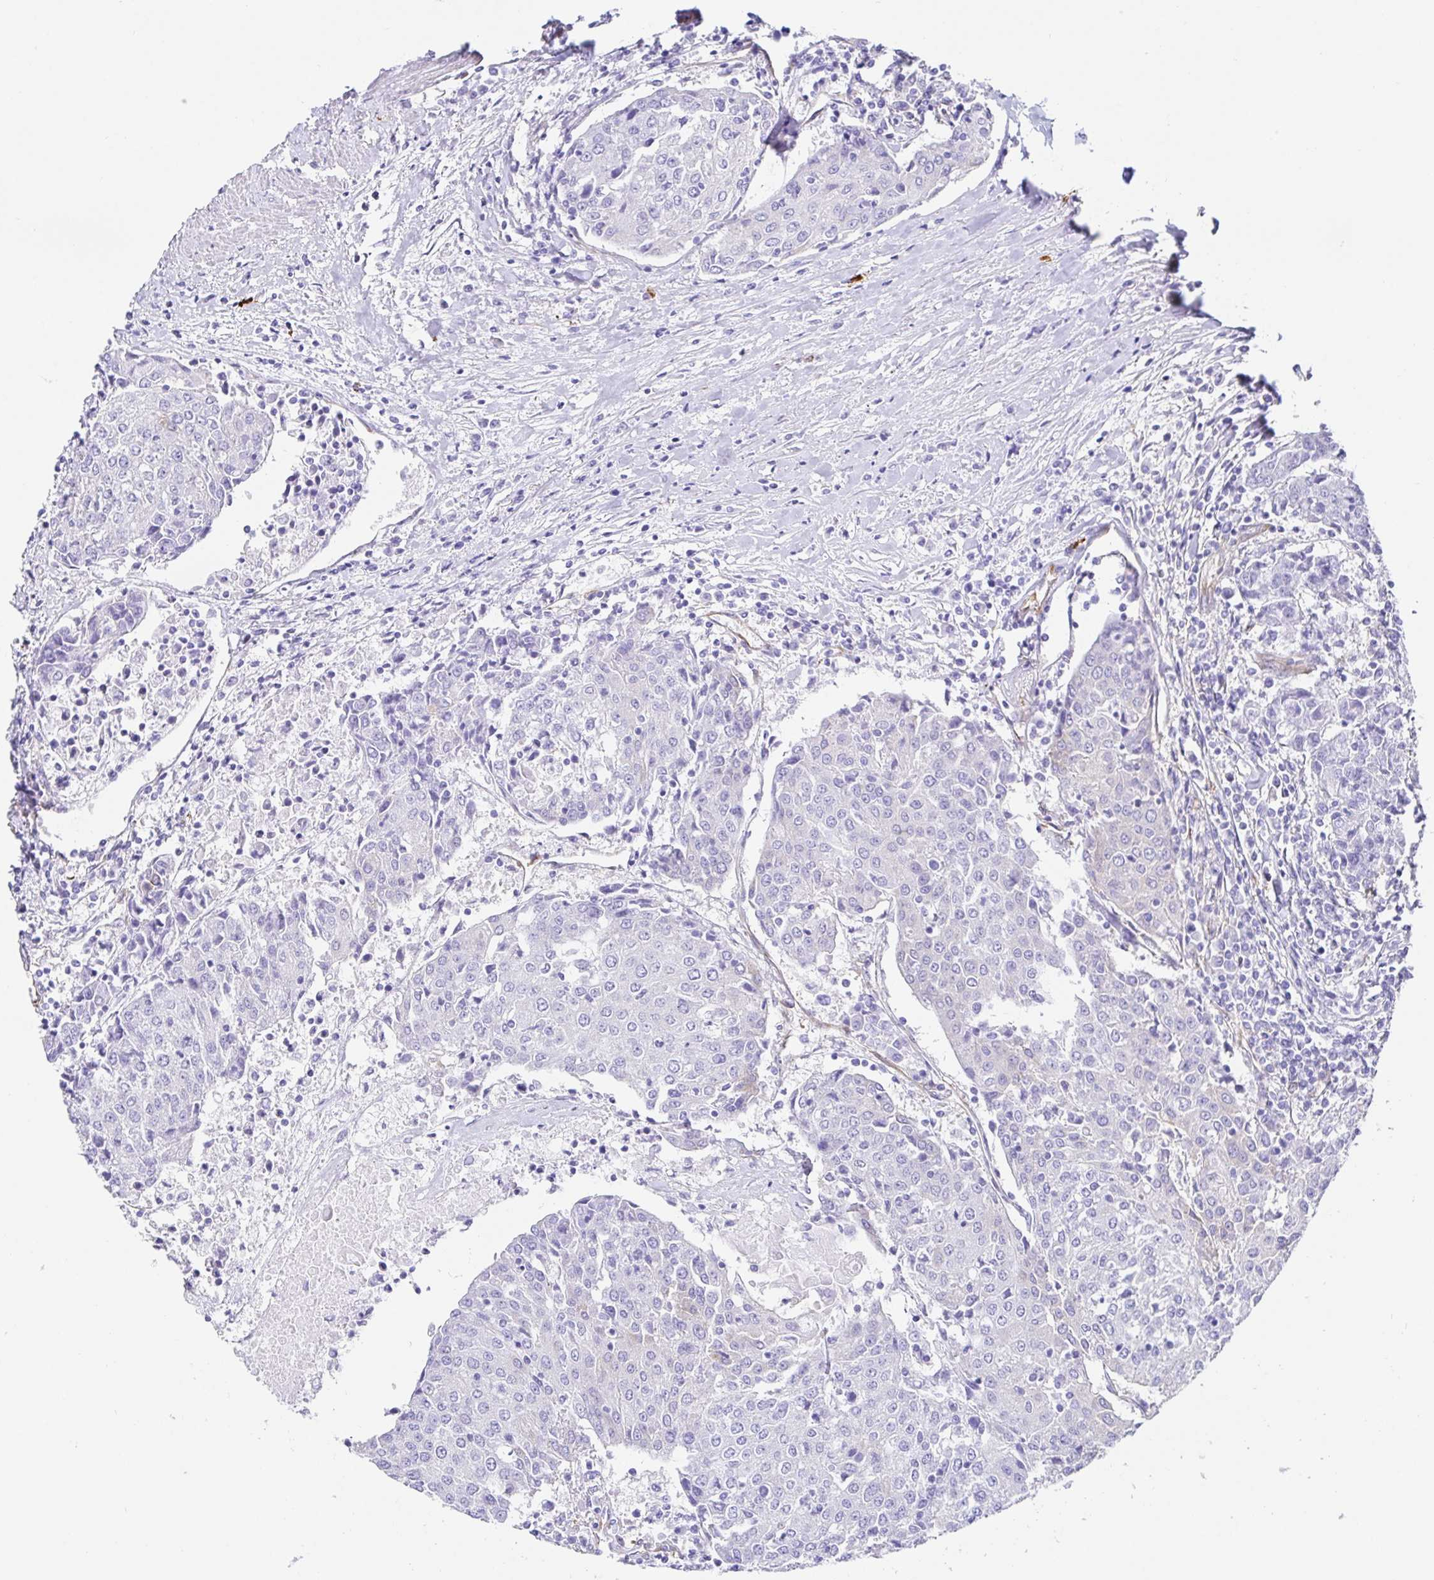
{"staining": {"intensity": "negative", "quantity": "none", "location": "none"}, "tissue": "urothelial cancer", "cell_type": "Tumor cells", "image_type": "cancer", "snomed": [{"axis": "morphology", "description": "Urothelial carcinoma, High grade"}, {"axis": "topography", "description": "Urinary bladder"}], "caption": "A high-resolution micrograph shows IHC staining of urothelial carcinoma (high-grade), which shows no significant expression in tumor cells.", "gene": "DOCK1", "patient": {"sex": "female", "age": 85}}